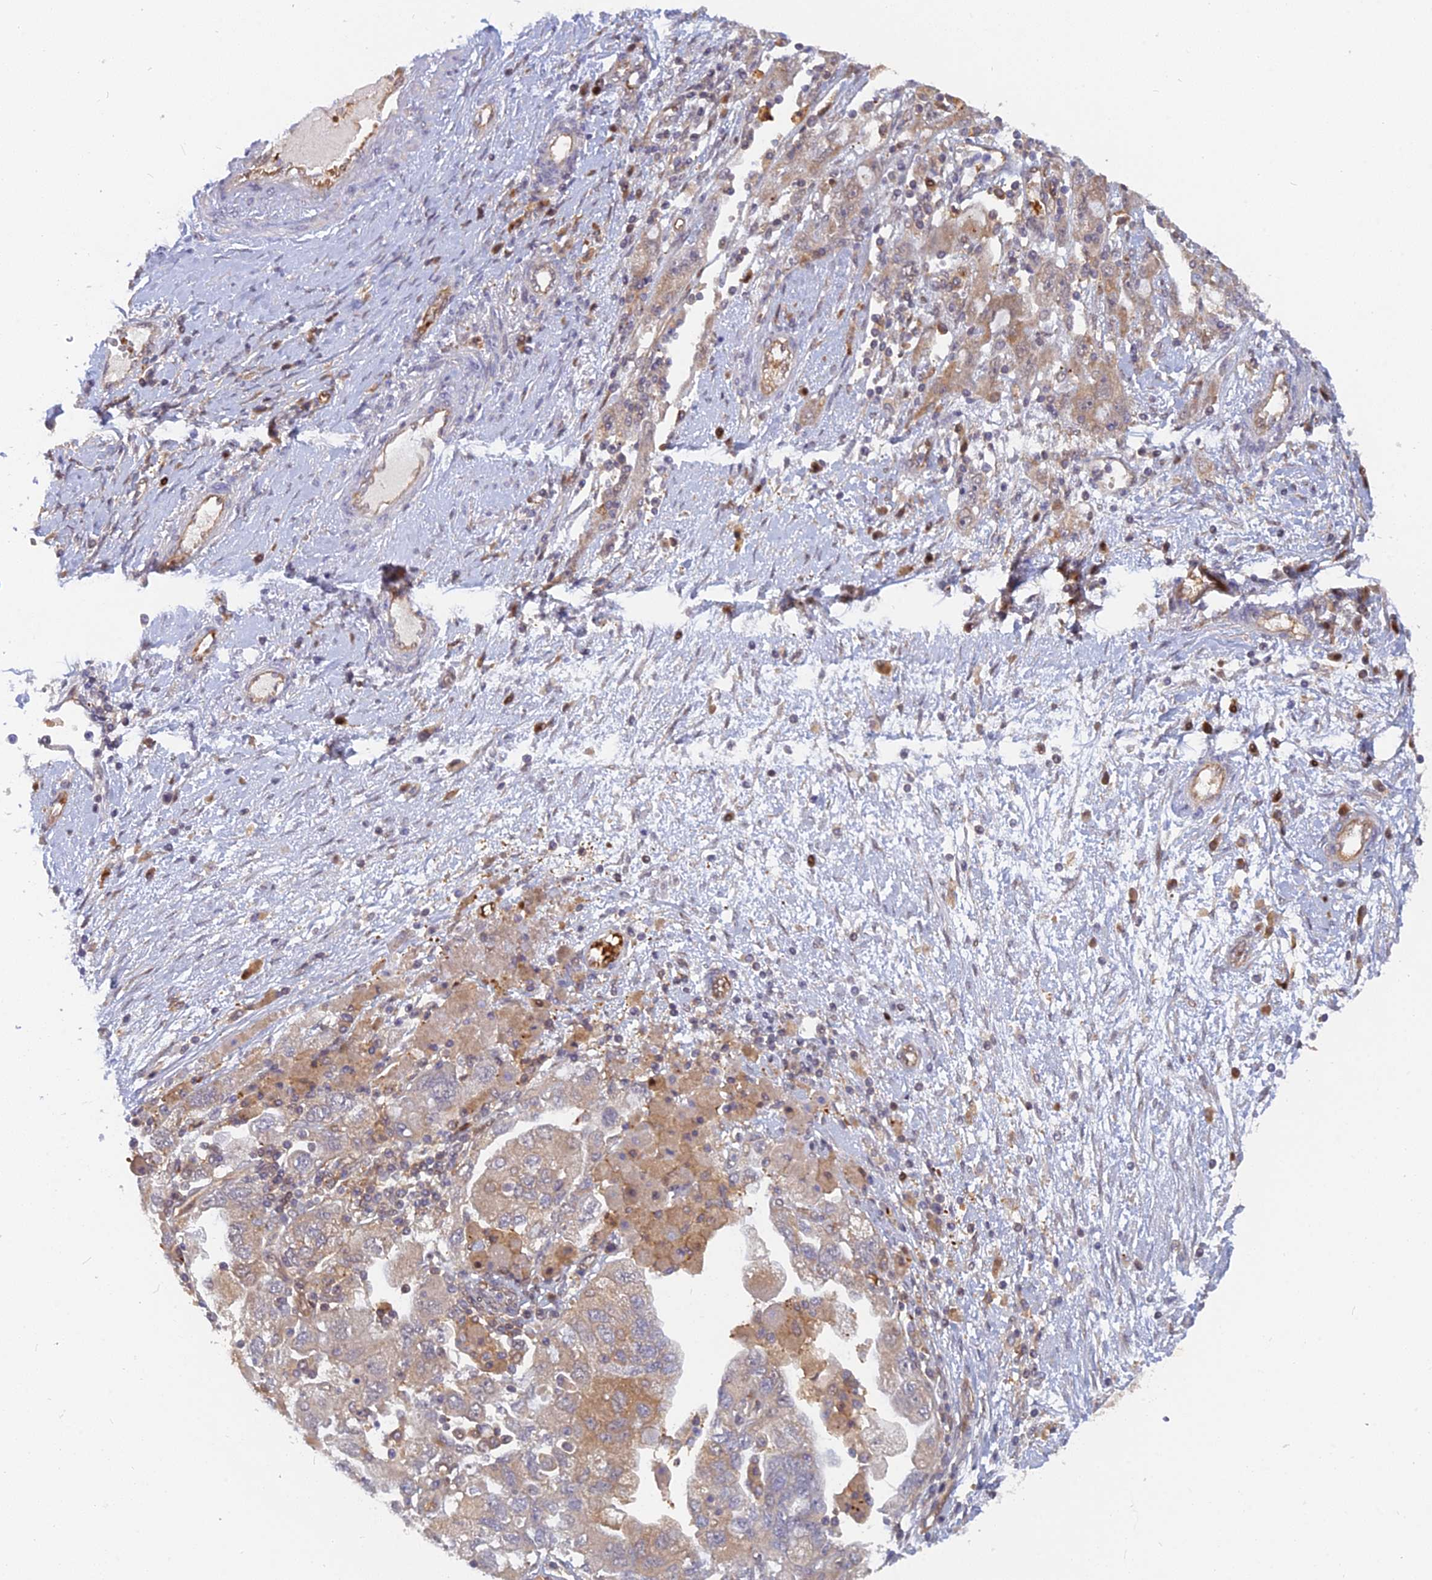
{"staining": {"intensity": "moderate", "quantity": "25%-75%", "location": "cytoplasmic/membranous"}, "tissue": "ovarian cancer", "cell_type": "Tumor cells", "image_type": "cancer", "snomed": [{"axis": "morphology", "description": "Carcinoma, NOS"}, {"axis": "morphology", "description": "Cystadenocarcinoma, serous, NOS"}, {"axis": "topography", "description": "Ovary"}], "caption": "Human ovarian carcinoma stained with a brown dye reveals moderate cytoplasmic/membranous positive expression in about 25%-75% of tumor cells.", "gene": "ARL2BP", "patient": {"sex": "female", "age": 69}}